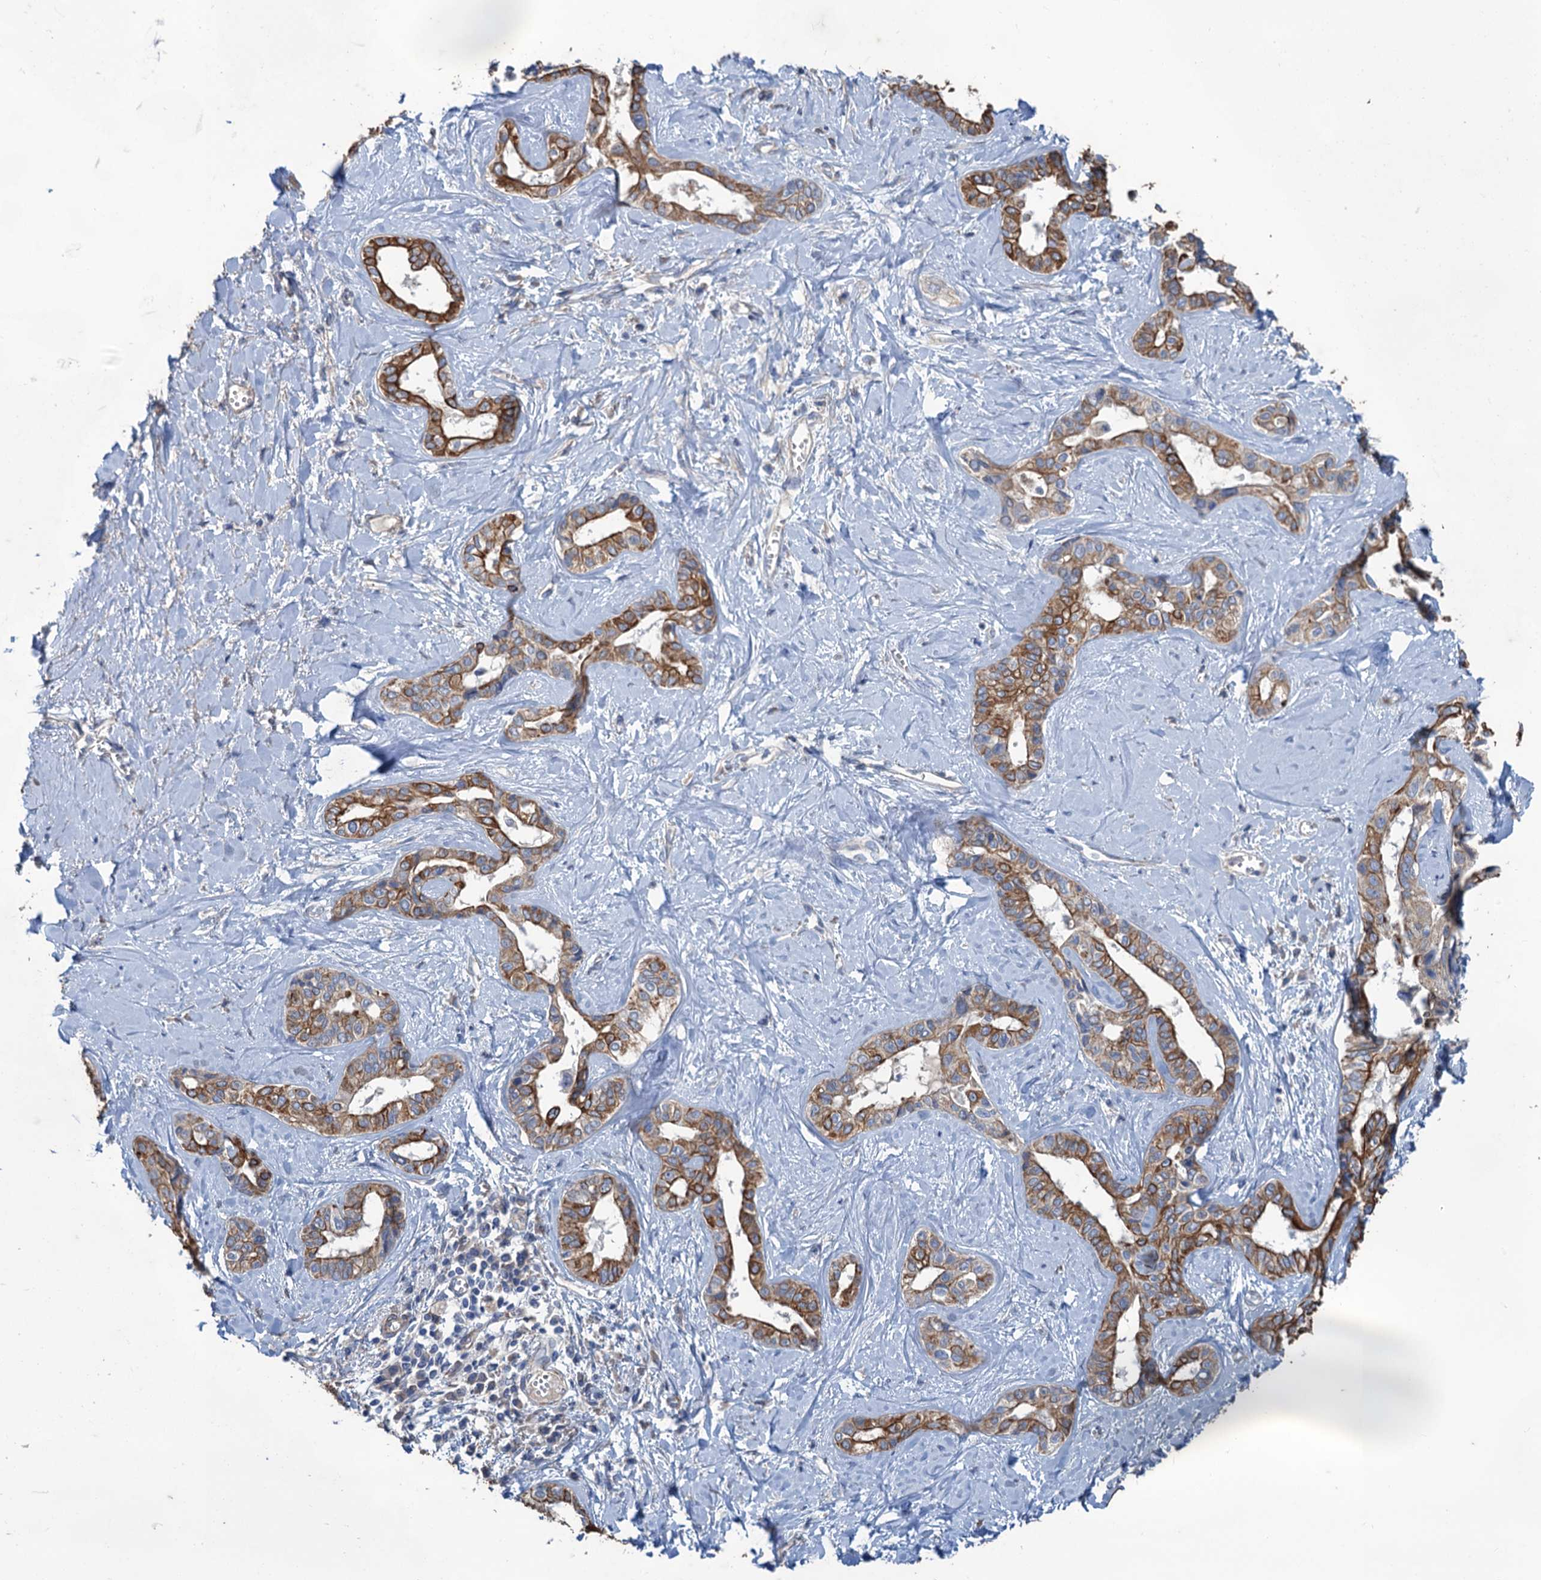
{"staining": {"intensity": "strong", "quantity": "25%-75%", "location": "cytoplasmic/membranous"}, "tissue": "liver cancer", "cell_type": "Tumor cells", "image_type": "cancer", "snomed": [{"axis": "morphology", "description": "Cholangiocarcinoma"}, {"axis": "topography", "description": "Liver"}], "caption": "Immunohistochemical staining of liver cancer (cholangiocarcinoma) displays strong cytoplasmic/membranous protein positivity in approximately 25%-75% of tumor cells.", "gene": "SMCO3", "patient": {"sex": "female", "age": 77}}